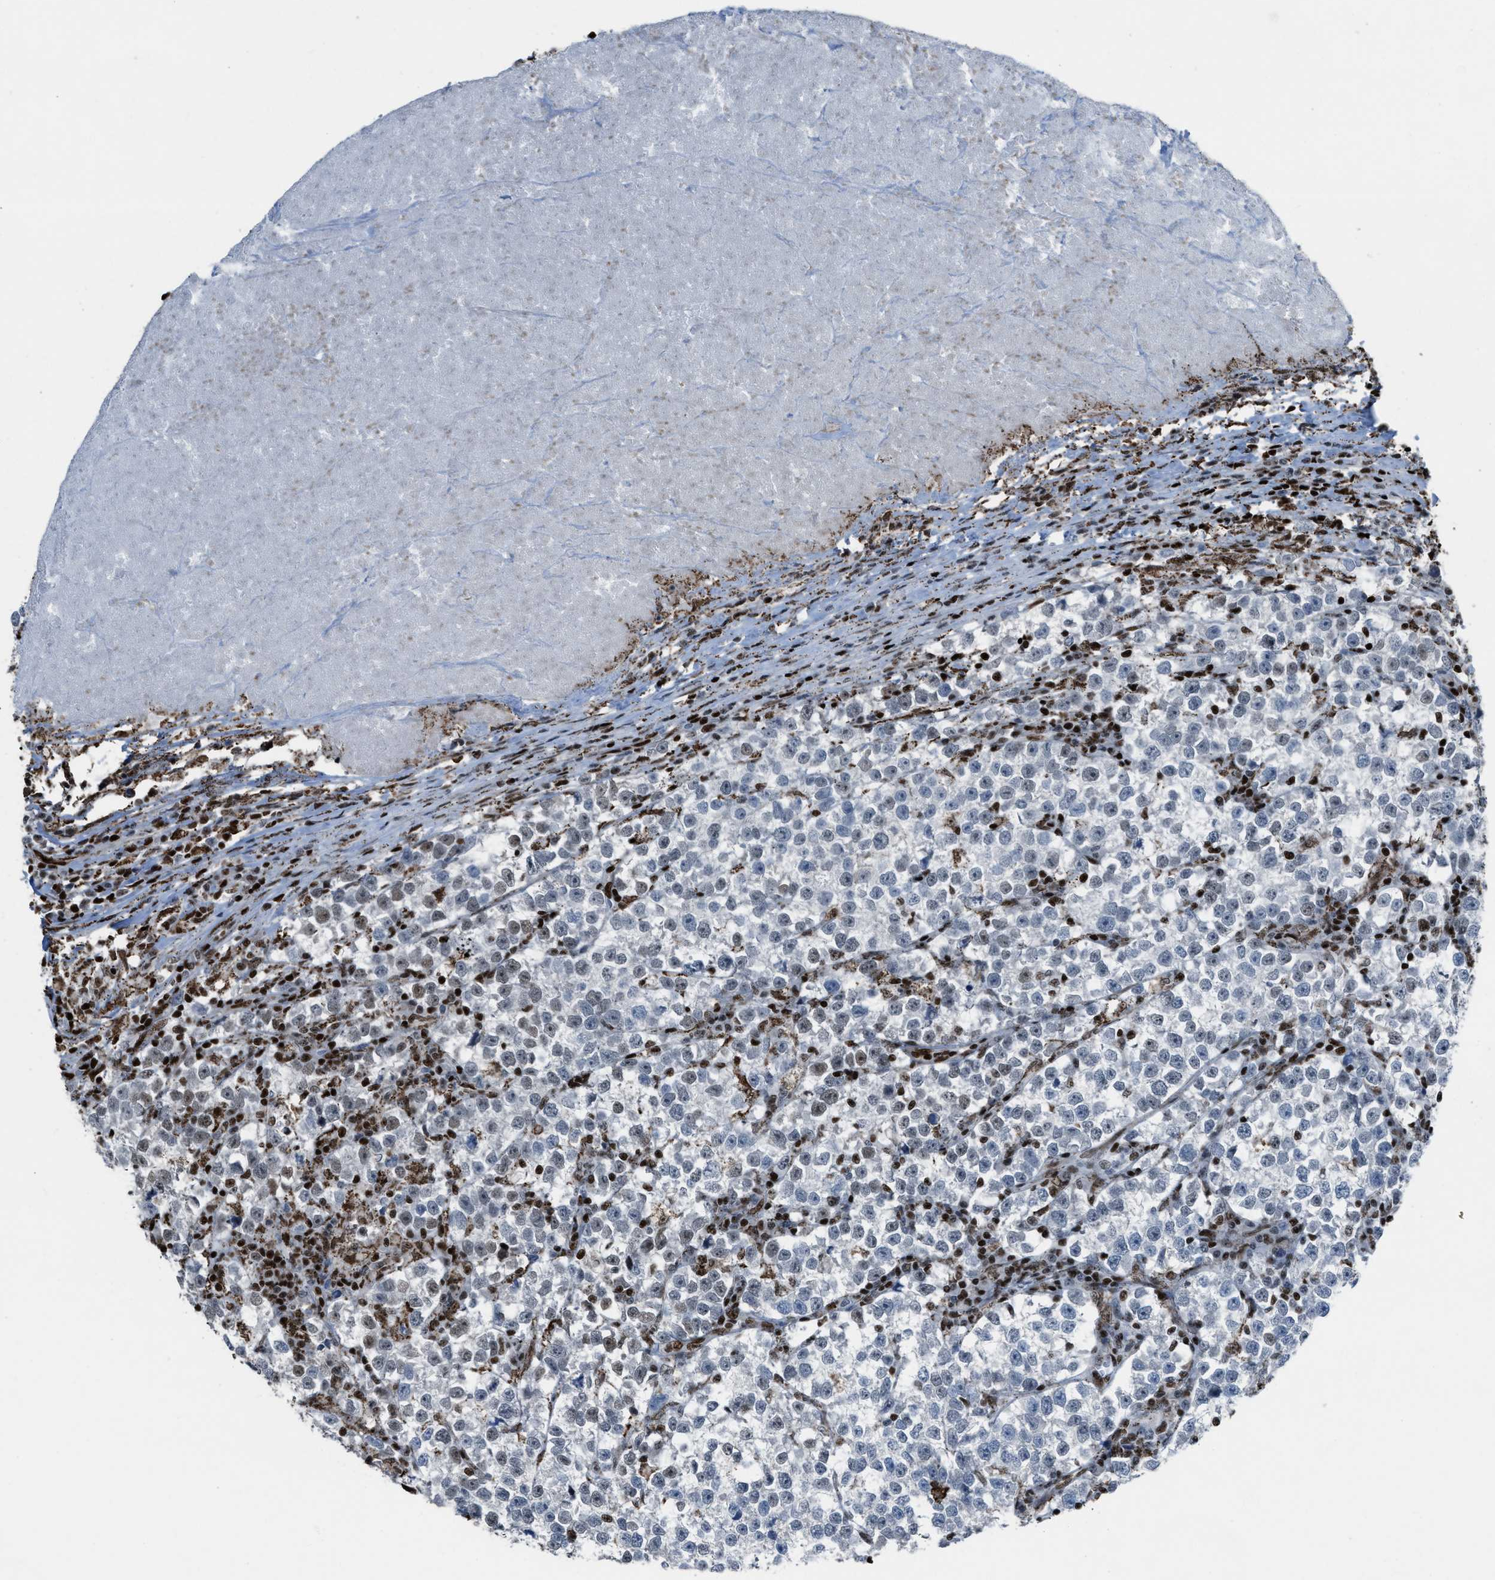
{"staining": {"intensity": "moderate", "quantity": "<25%", "location": "nuclear"}, "tissue": "testis cancer", "cell_type": "Tumor cells", "image_type": "cancer", "snomed": [{"axis": "morphology", "description": "Normal tissue, NOS"}, {"axis": "morphology", "description": "Seminoma, NOS"}, {"axis": "topography", "description": "Testis"}], "caption": "Immunohistochemical staining of testis seminoma demonstrates low levels of moderate nuclear protein positivity in approximately <25% of tumor cells. The protein of interest is stained brown, and the nuclei are stained in blue (DAB (3,3'-diaminobenzidine) IHC with brightfield microscopy, high magnification).", "gene": "SLFN5", "patient": {"sex": "male", "age": 43}}